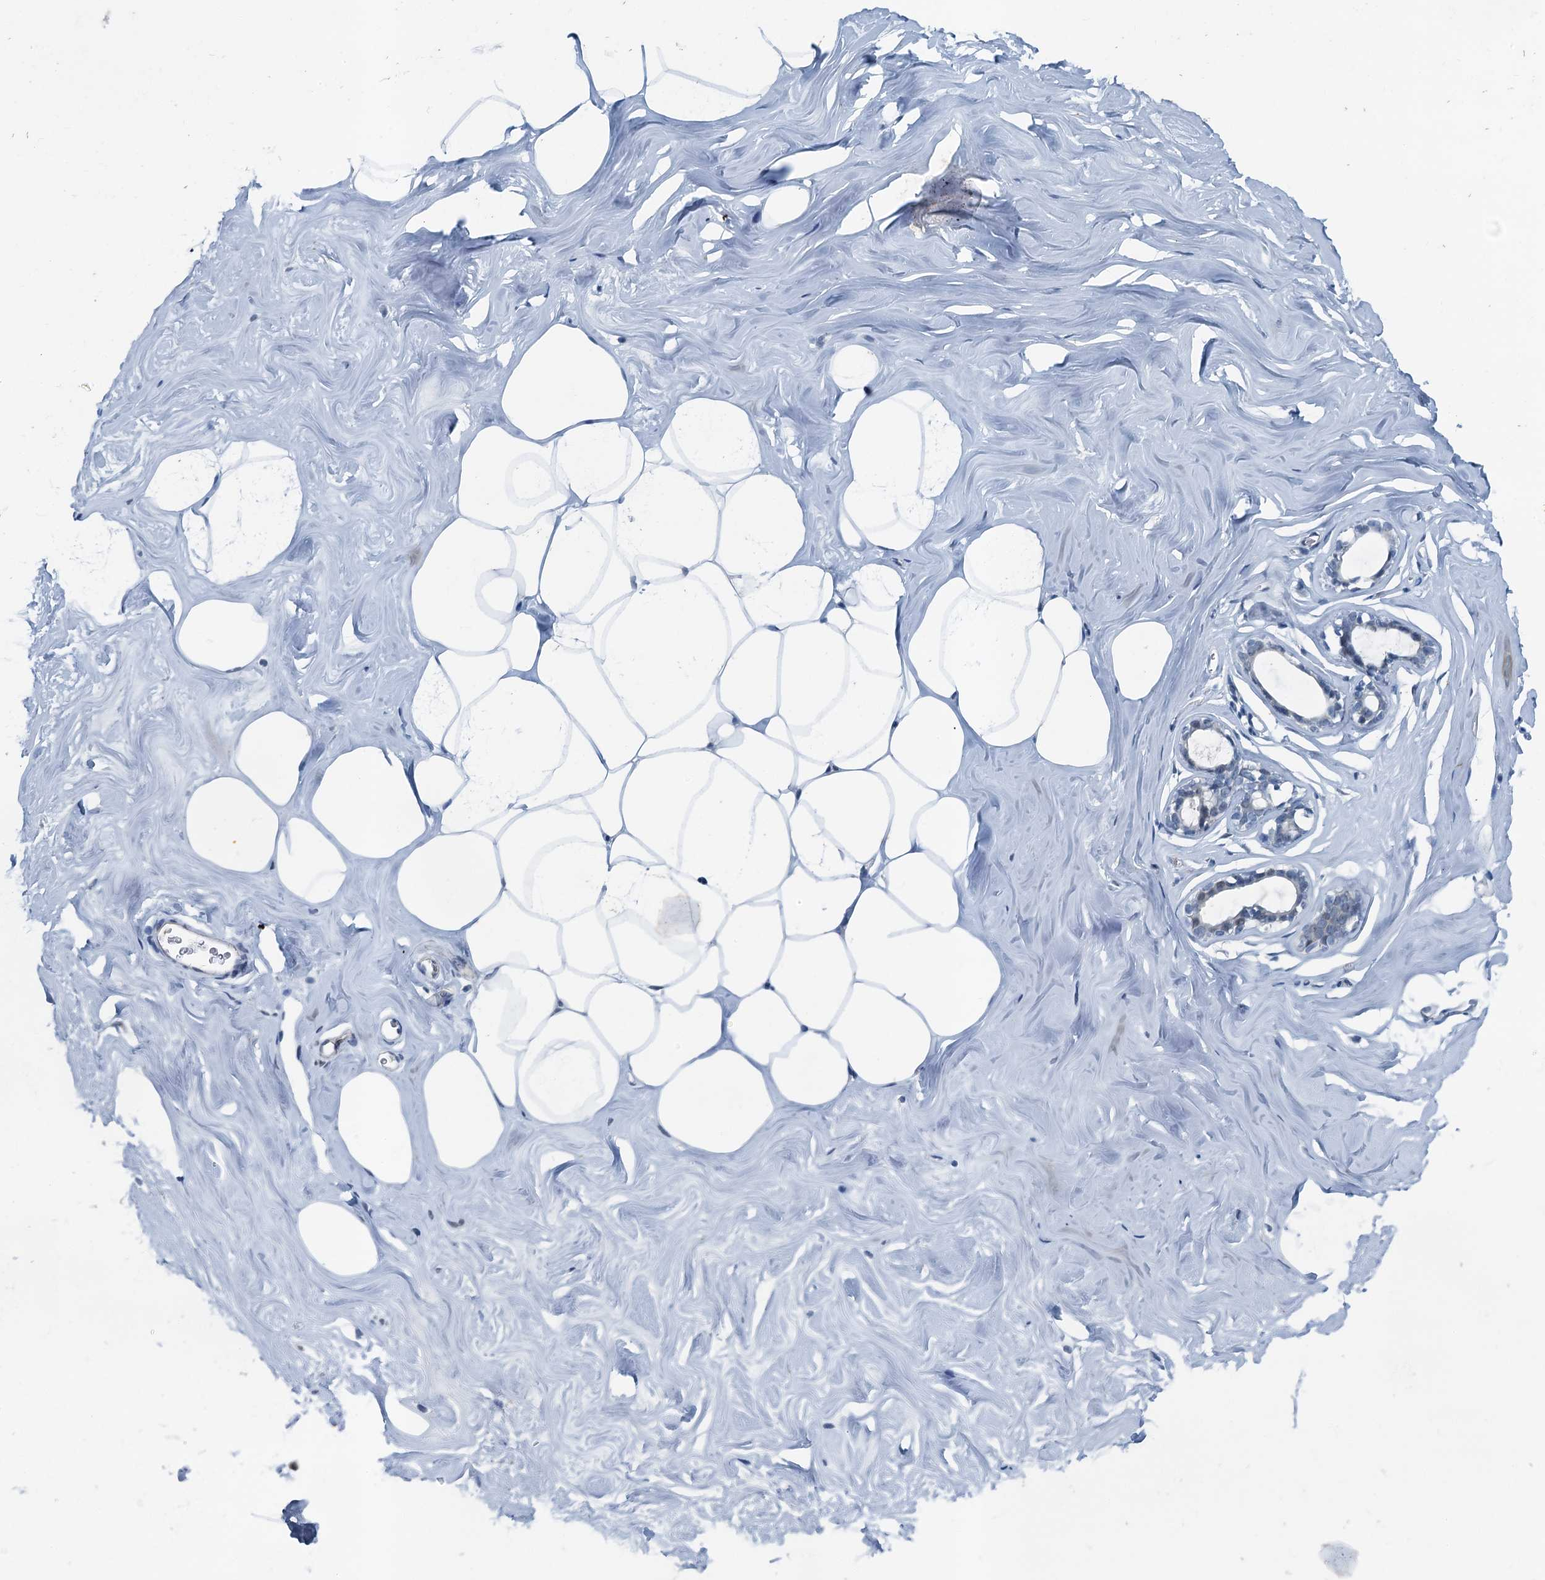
{"staining": {"intensity": "negative", "quantity": "none", "location": "none"}, "tissue": "adipose tissue", "cell_type": "Adipocytes", "image_type": "normal", "snomed": [{"axis": "morphology", "description": "Normal tissue, NOS"}, {"axis": "morphology", "description": "Fibrosis, NOS"}, {"axis": "topography", "description": "Breast"}, {"axis": "topography", "description": "Adipose tissue"}], "caption": "Immunohistochemical staining of unremarkable human adipose tissue displays no significant expression in adipocytes.", "gene": "GFOD2", "patient": {"sex": "female", "age": 39}}